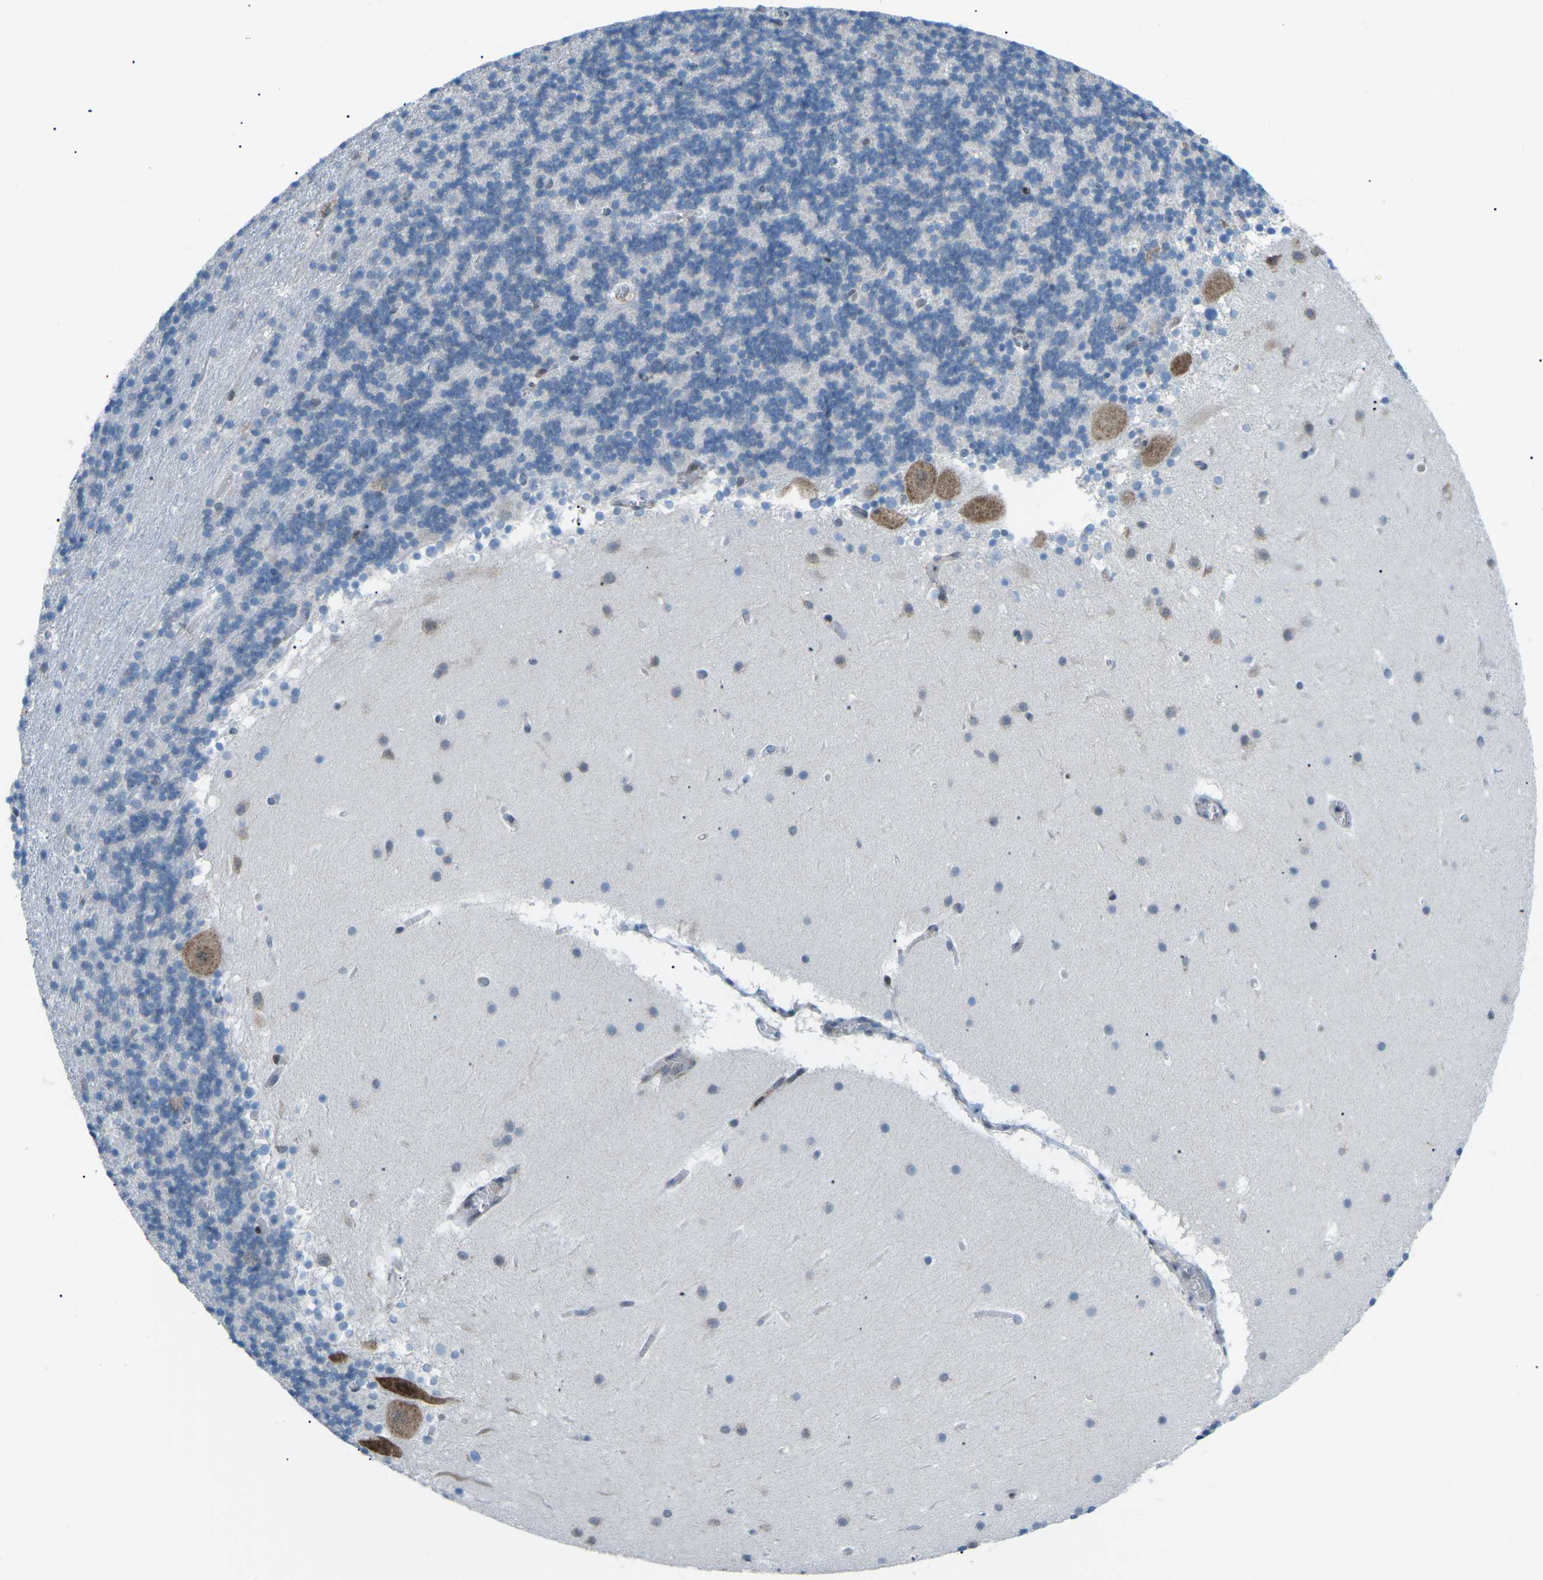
{"staining": {"intensity": "negative", "quantity": "none", "location": "none"}, "tissue": "cerebellum", "cell_type": "Cells in granular layer", "image_type": "normal", "snomed": [{"axis": "morphology", "description": "Normal tissue, NOS"}, {"axis": "topography", "description": "Cerebellum"}], "caption": "High magnification brightfield microscopy of benign cerebellum stained with DAB (3,3'-diaminobenzidine) (brown) and counterstained with hematoxylin (blue): cells in granular layer show no significant positivity.", "gene": "MBNL1", "patient": {"sex": "male", "age": 45}}